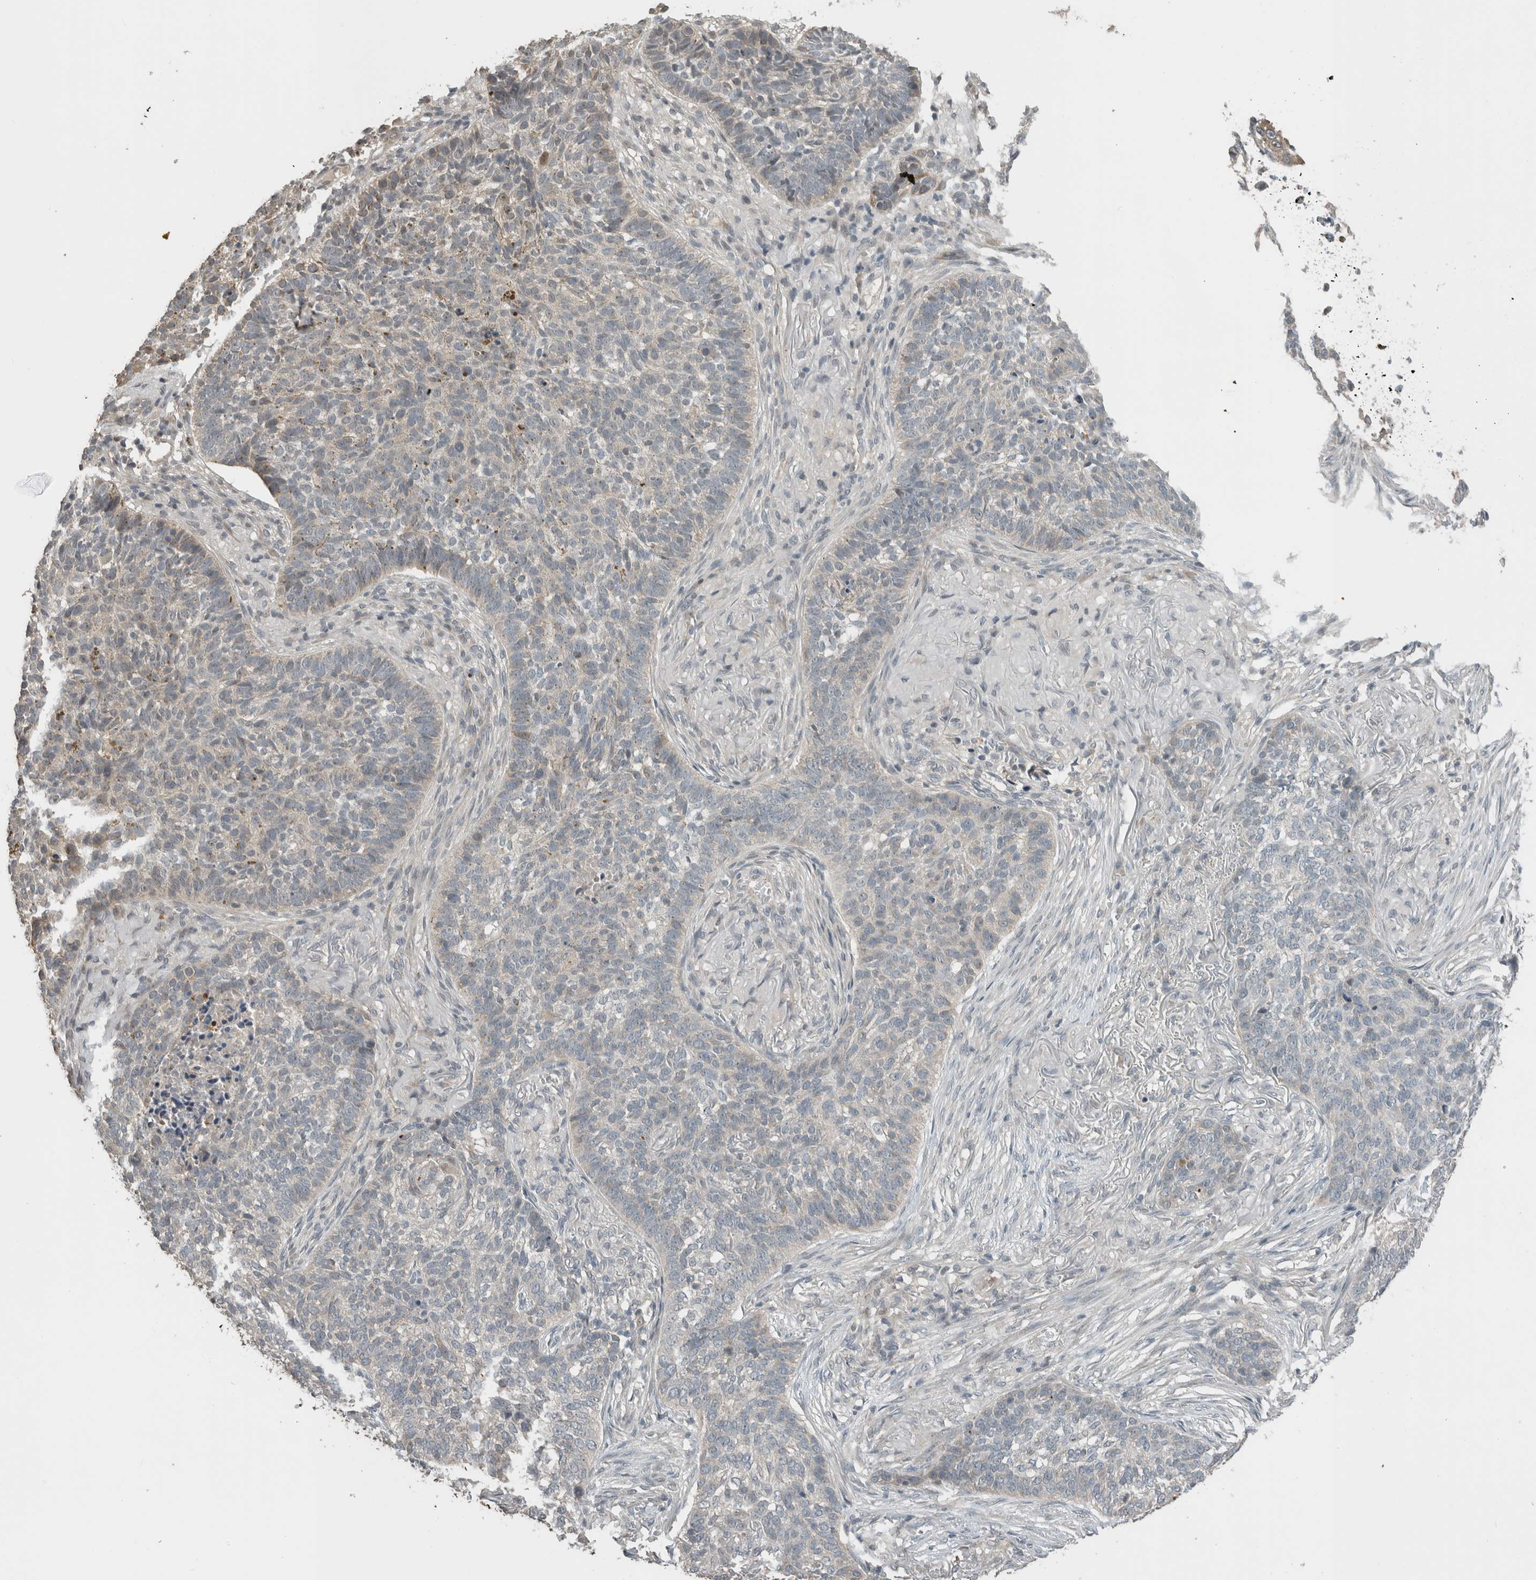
{"staining": {"intensity": "weak", "quantity": "<25%", "location": "cytoplasmic/membranous"}, "tissue": "skin cancer", "cell_type": "Tumor cells", "image_type": "cancer", "snomed": [{"axis": "morphology", "description": "Basal cell carcinoma"}, {"axis": "topography", "description": "Skin"}], "caption": "Basal cell carcinoma (skin) was stained to show a protein in brown. There is no significant expression in tumor cells.", "gene": "ERCC6L2", "patient": {"sex": "male", "age": 85}}